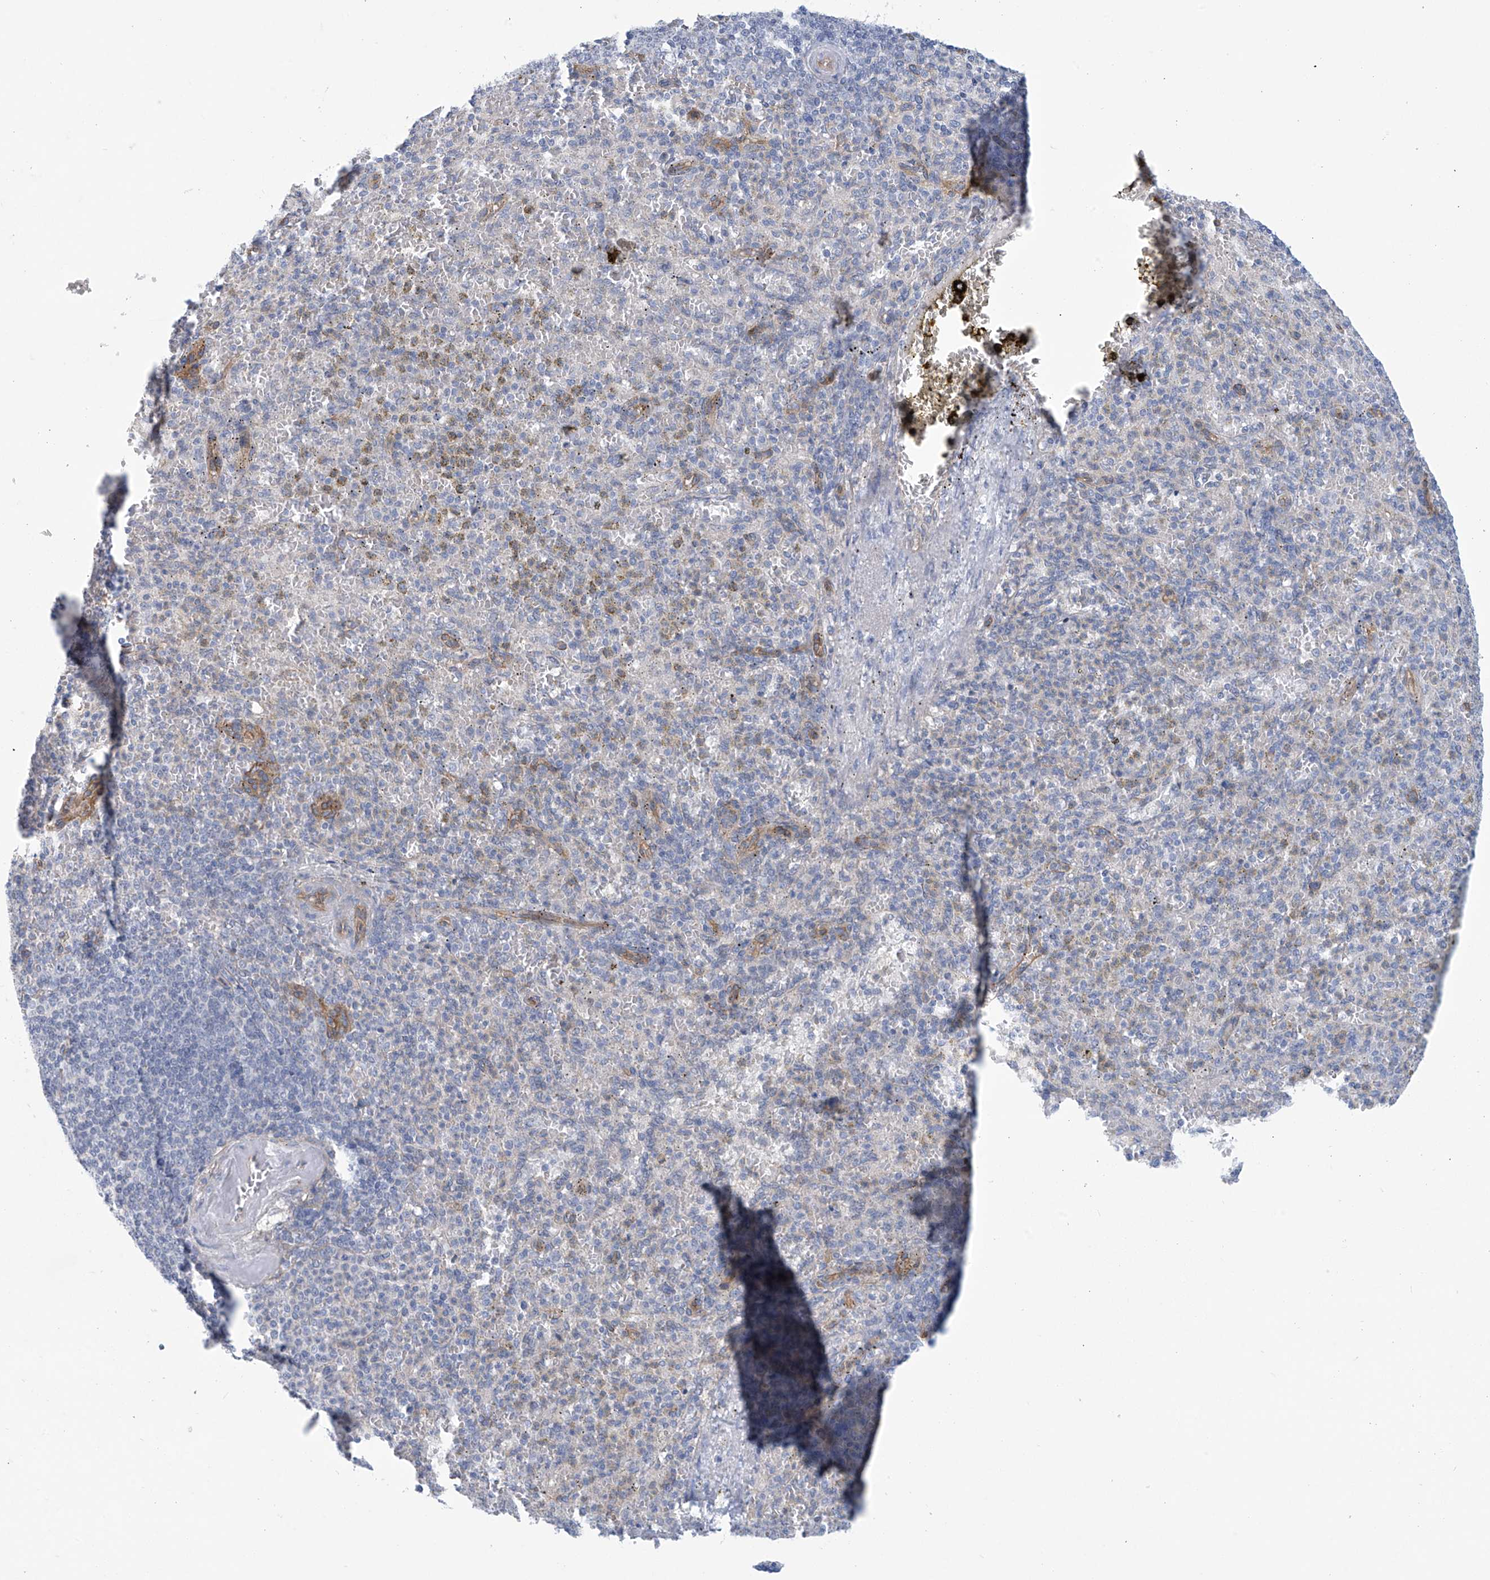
{"staining": {"intensity": "negative", "quantity": "none", "location": "none"}, "tissue": "spleen", "cell_type": "Cells in red pulp", "image_type": "normal", "snomed": [{"axis": "morphology", "description": "Normal tissue, NOS"}, {"axis": "topography", "description": "Spleen"}], "caption": "This is a photomicrograph of immunohistochemistry staining of unremarkable spleen, which shows no expression in cells in red pulp.", "gene": "ABHD13", "patient": {"sex": "female", "age": 74}}